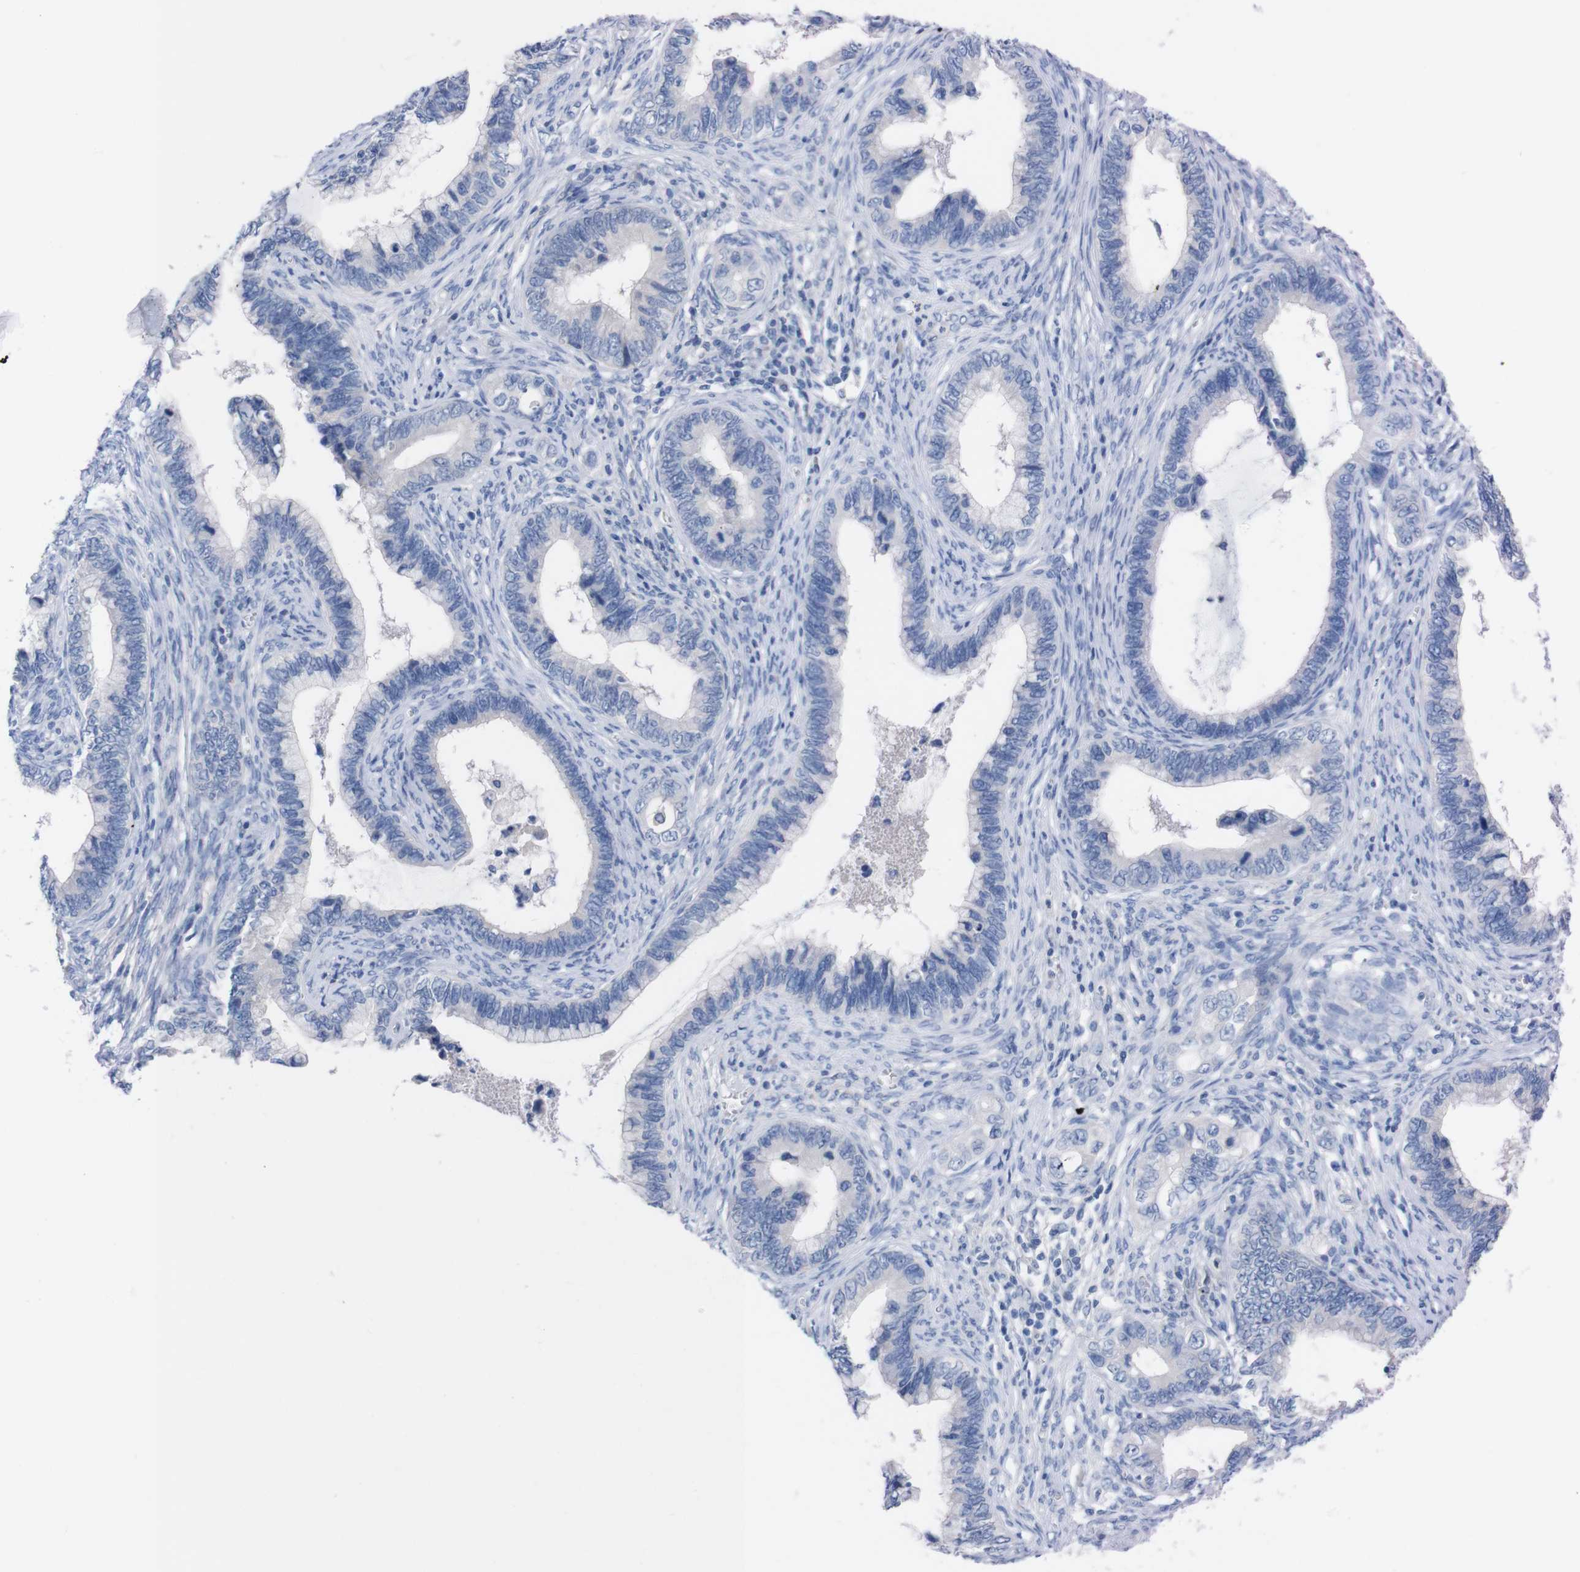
{"staining": {"intensity": "negative", "quantity": "none", "location": "none"}, "tissue": "cervical cancer", "cell_type": "Tumor cells", "image_type": "cancer", "snomed": [{"axis": "morphology", "description": "Adenocarcinoma, NOS"}, {"axis": "topography", "description": "Cervix"}], "caption": "Cervical cancer was stained to show a protein in brown. There is no significant expression in tumor cells.", "gene": "TMEM243", "patient": {"sex": "female", "age": 44}}